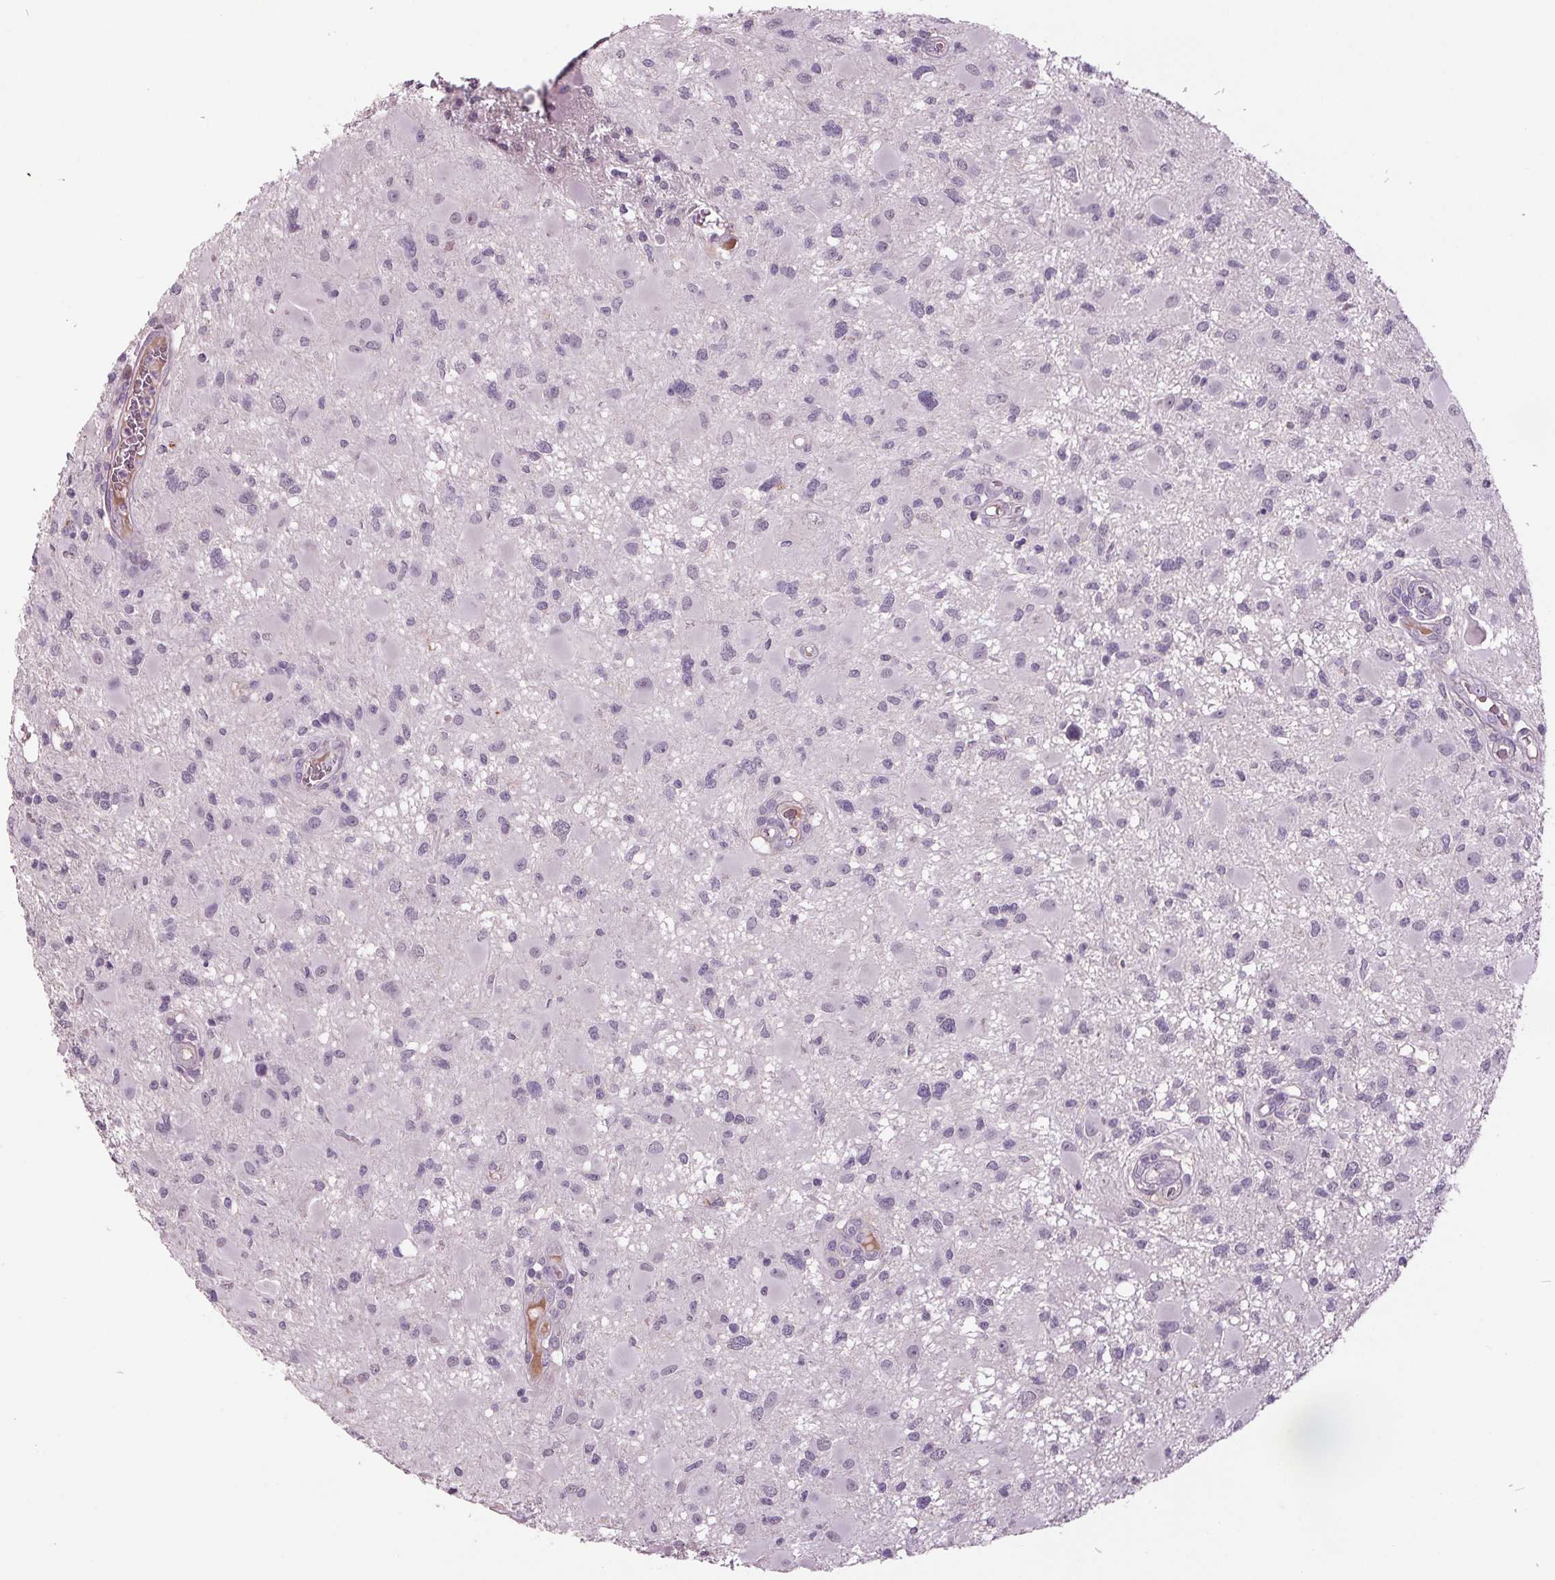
{"staining": {"intensity": "negative", "quantity": "none", "location": "none"}, "tissue": "glioma", "cell_type": "Tumor cells", "image_type": "cancer", "snomed": [{"axis": "morphology", "description": "Glioma, malignant, High grade"}, {"axis": "topography", "description": "Brain"}], "caption": "Tumor cells are negative for brown protein staining in glioma.", "gene": "C2orf16", "patient": {"sex": "male", "age": 54}}